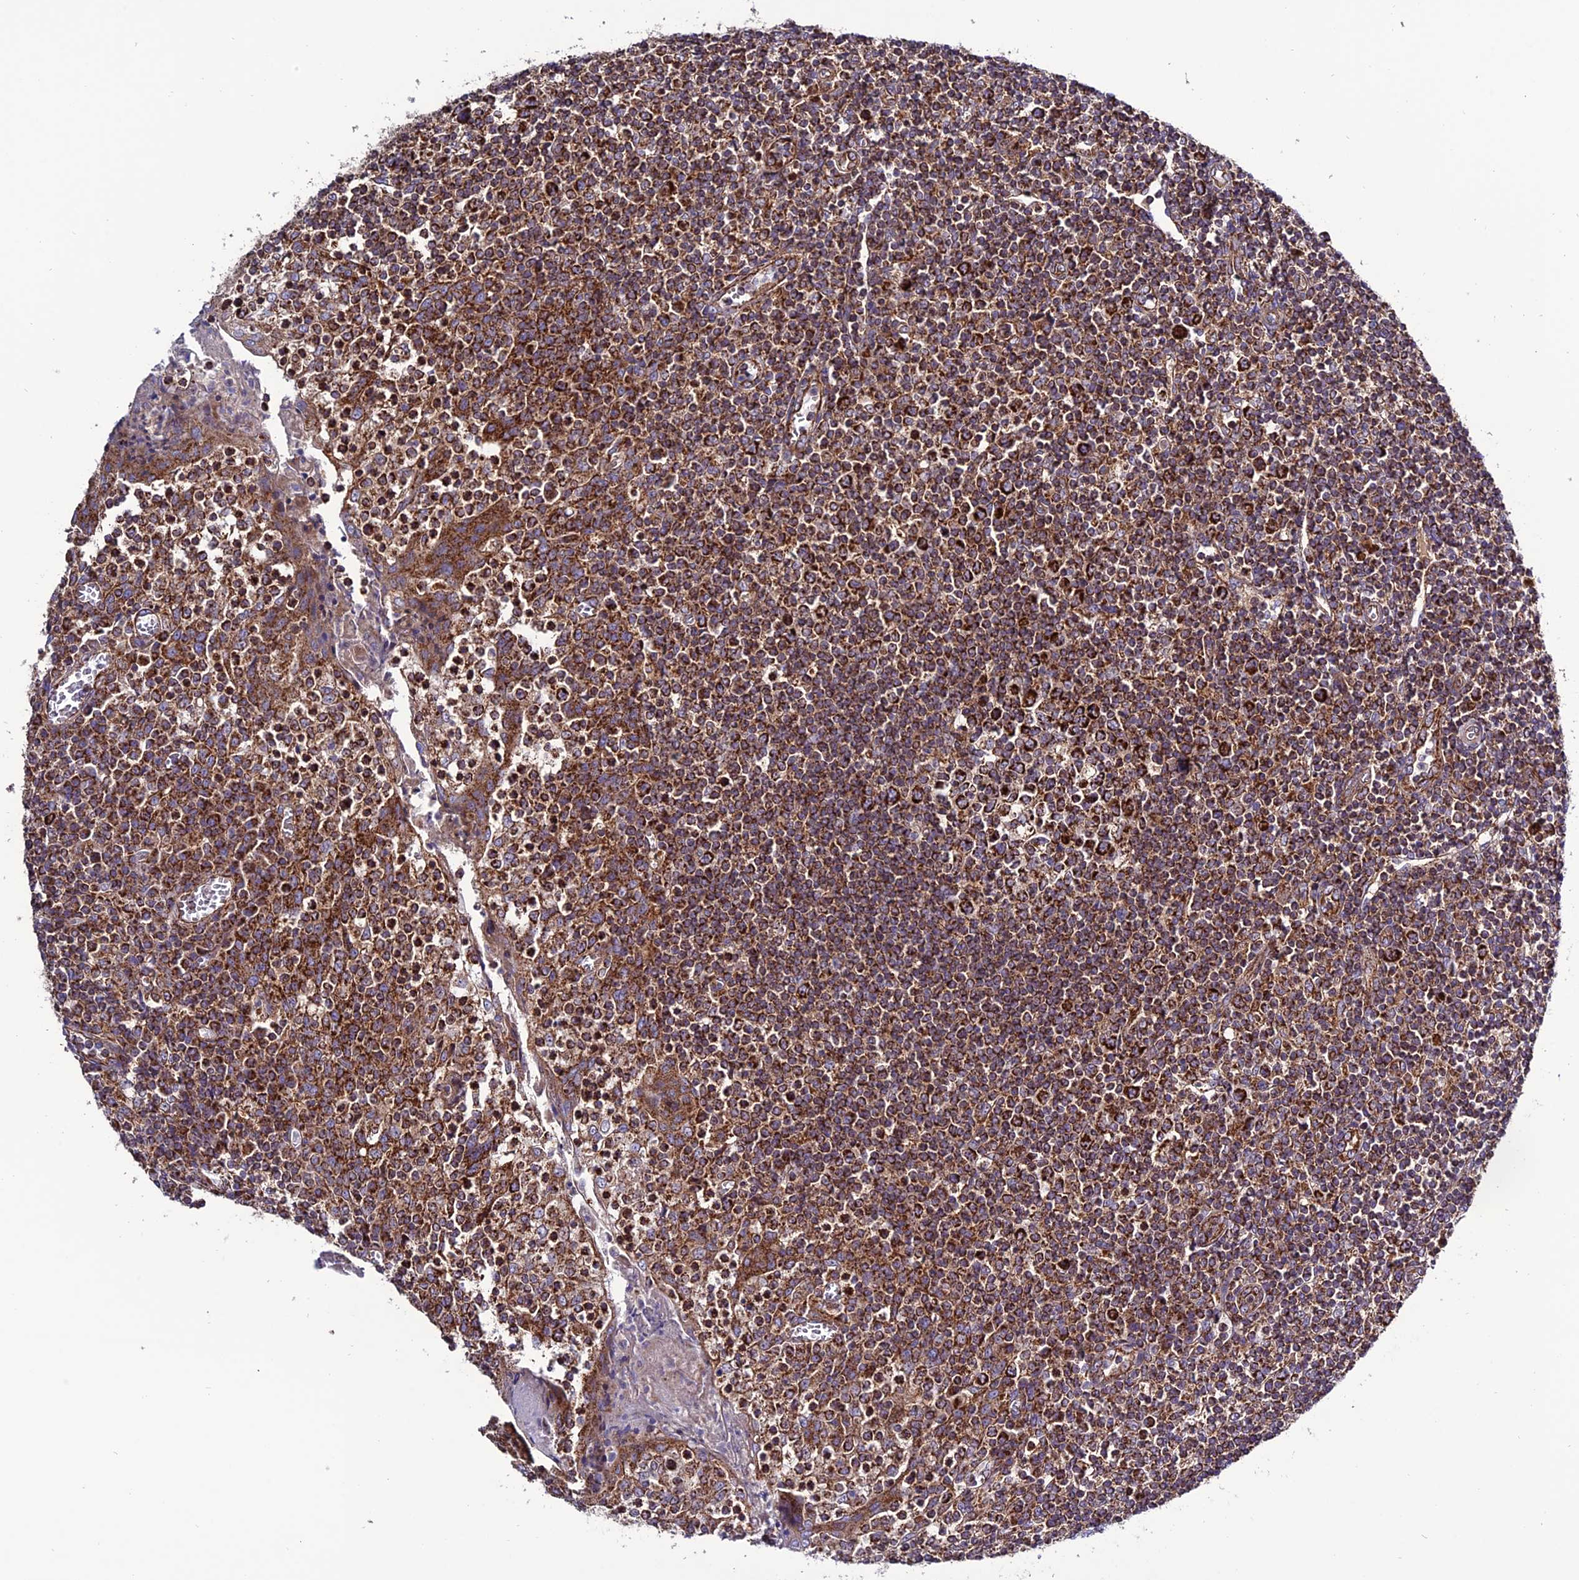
{"staining": {"intensity": "strong", "quantity": ">75%", "location": "cytoplasmic/membranous"}, "tissue": "tonsil", "cell_type": "Germinal center cells", "image_type": "normal", "snomed": [{"axis": "morphology", "description": "Normal tissue, NOS"}, {"axis": "topography", "description": "Tonsil"}], "caption": "Germinal center cells demonstrate high levels of strong cytoplasmic/membranous expression in about >75% of cells in normal human tonsil. (IHC, brightfield microscopy, high magnification).", "gene": "MRPS9", "patient": {"sex": "female", "age": 19}}